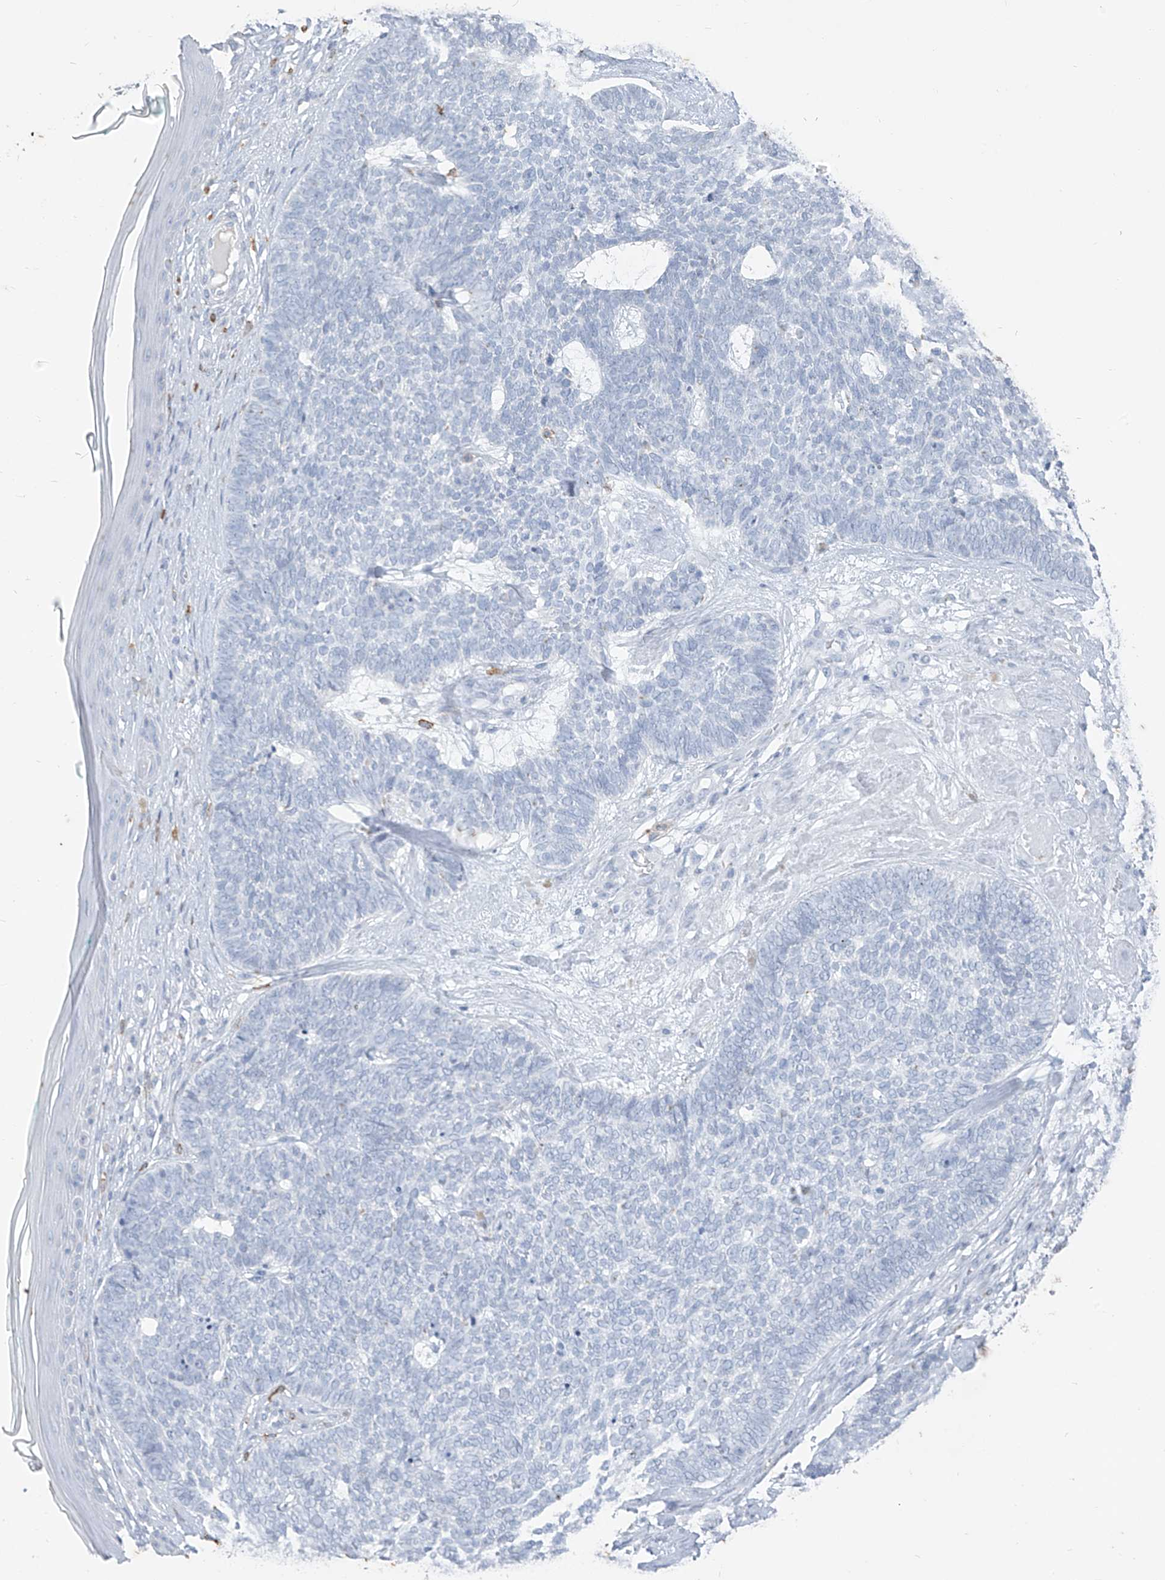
{"staining": {"intensity": "negative", "quantity": "none", "location": "none"}, "tissue": "skin cancer", "cell_type": "Tumor cells", "image_type": "cancer", "snomed": [{"axis": "morphology", "description": "Basal cell carcinoma"}, {"axis": "topography", "description": "Skin"}], "caption": "There is no significant expression in tumor cells of skin cancer.", "gene": "CX3CR1", "patient": {"sex": "female", "age": 84}}